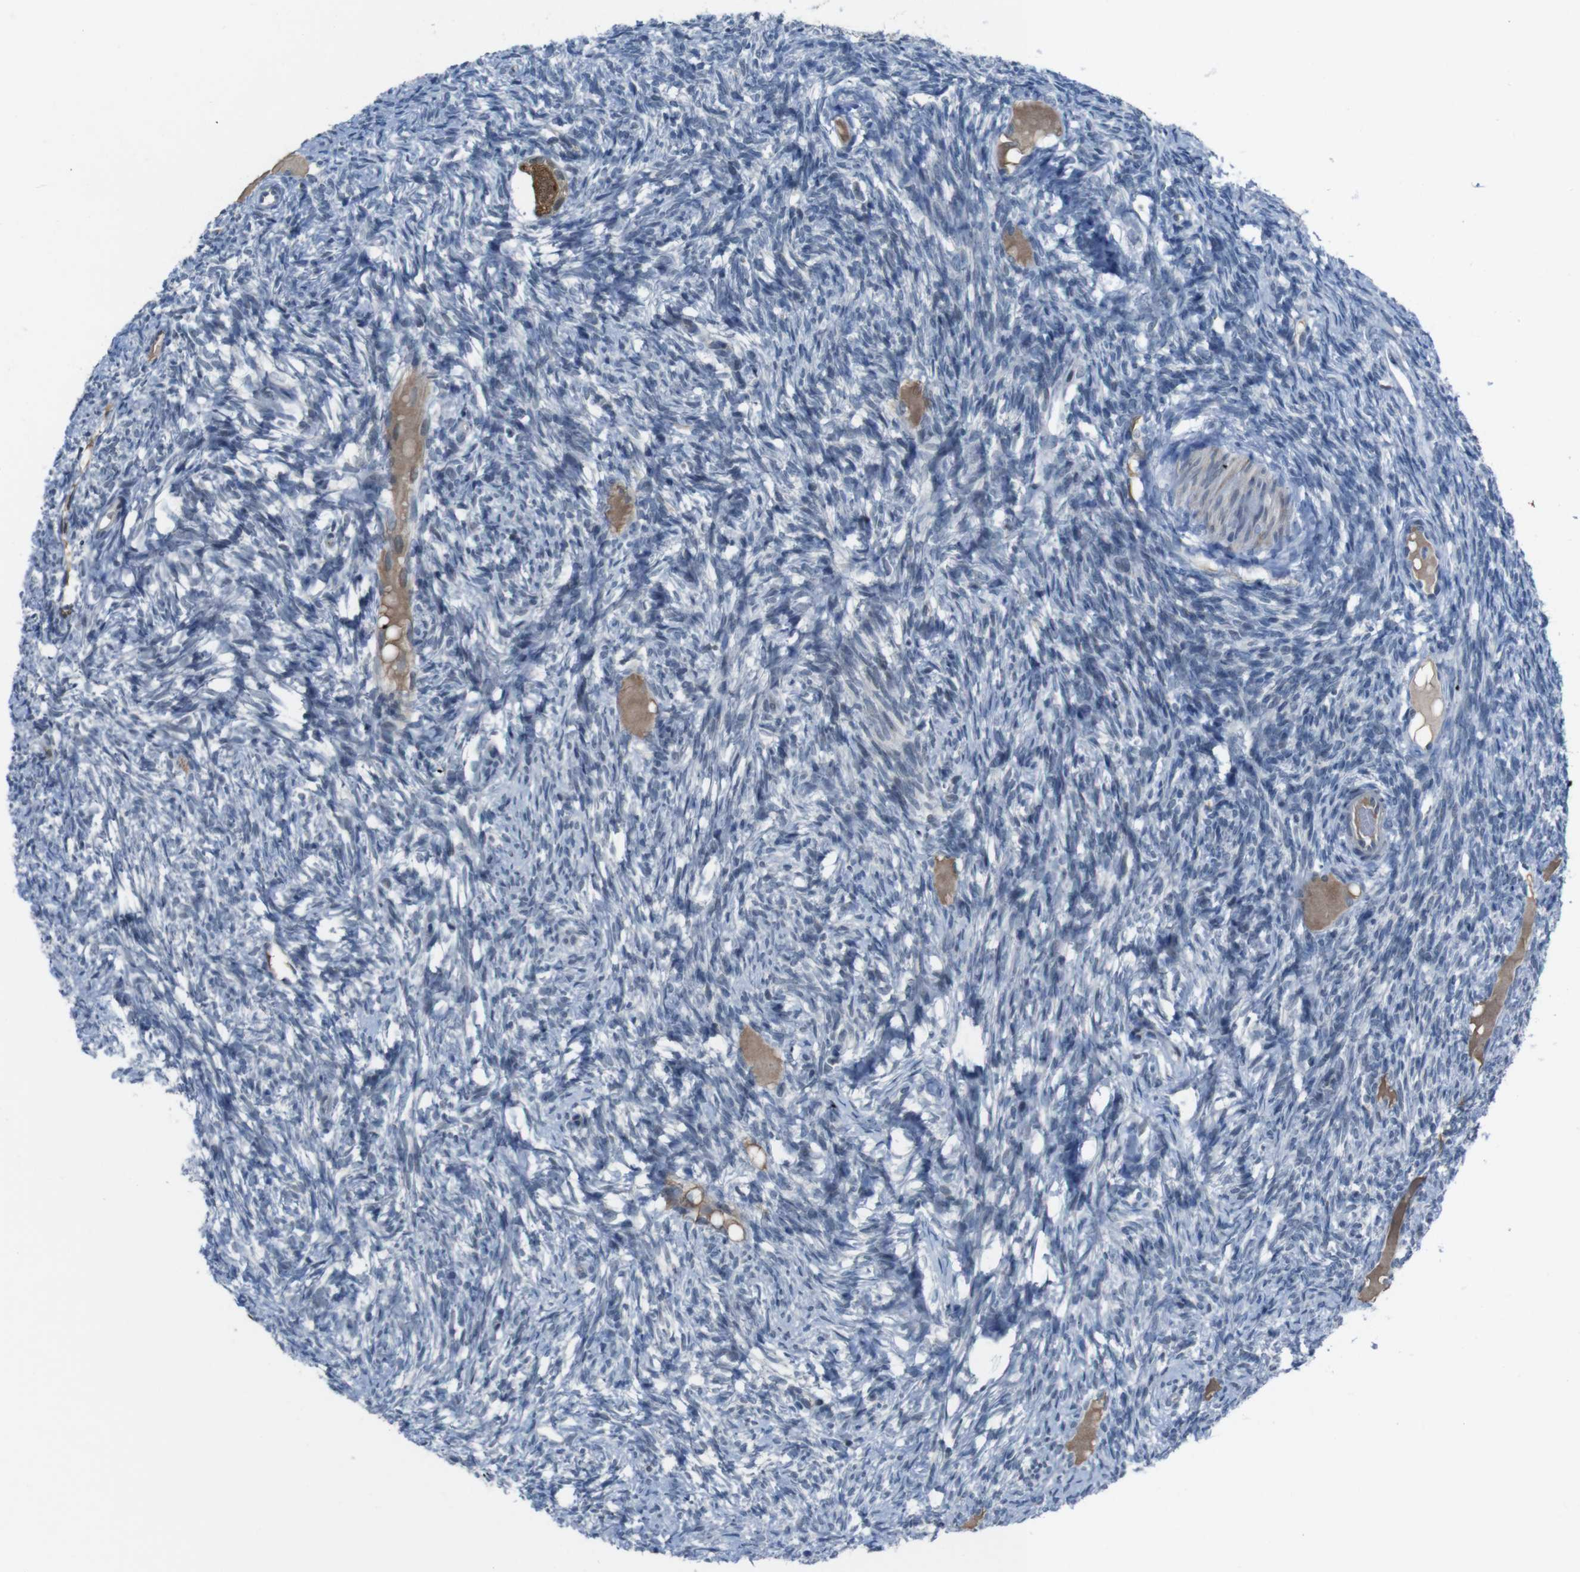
{"staining": {"intensity": "moderate", "quantity": ">75%", "location": "cytoplasmic/membranous"}, "tissue": "ovary", "cell_type": "Follicle cells", "image_type": "normal", "snomed": [{"axis": "morphology", "description": "Normal tissue, NOS"}, {"axis": "topography", "description": "Ovary"}], "caption": "IHC of normal ovary shows medium levels of moderate cytoplasmic/membranous staining in approximately >75% of follicle cells.", "gene": "CDHR2", "patient": {"sex": "female", "age": 33}}